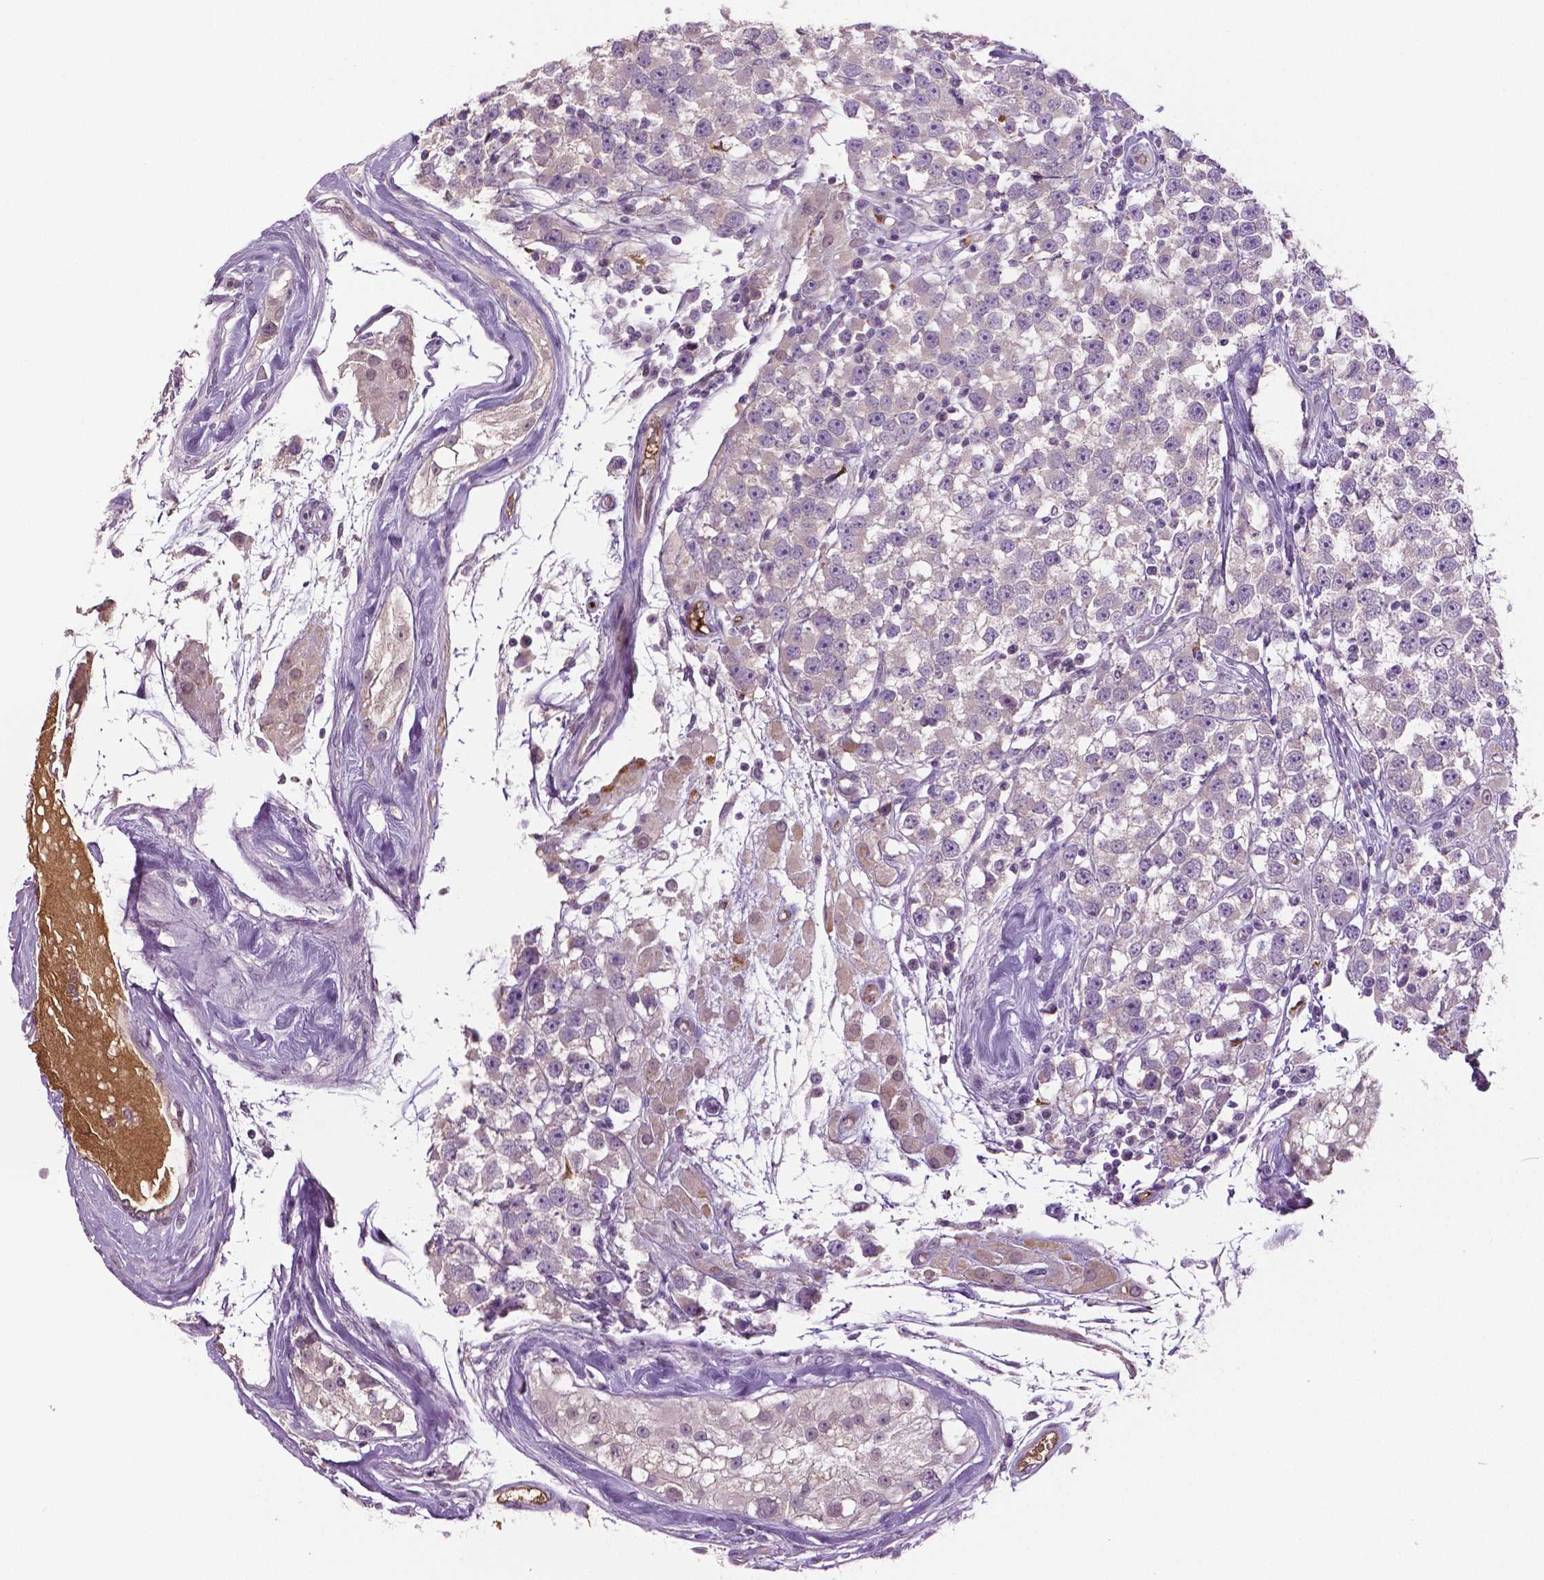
{"staining": {"intensity": "negative", "quantity": "none", "location": "none"}, "tissue": "testis cancer", "cell_type": "Tumor cells", "image_type": "cancer", "snomed": [{"axis": "morphology", "description": "Seminoma, NOS"}, {"axis": "topography", "description": "Testis"}], "caption": "This is an IHC image of human testis seminoma. There is no staining in tumor cells.", "gene": "PTPN5", "patient": {"sex": "male", "age": 34}}